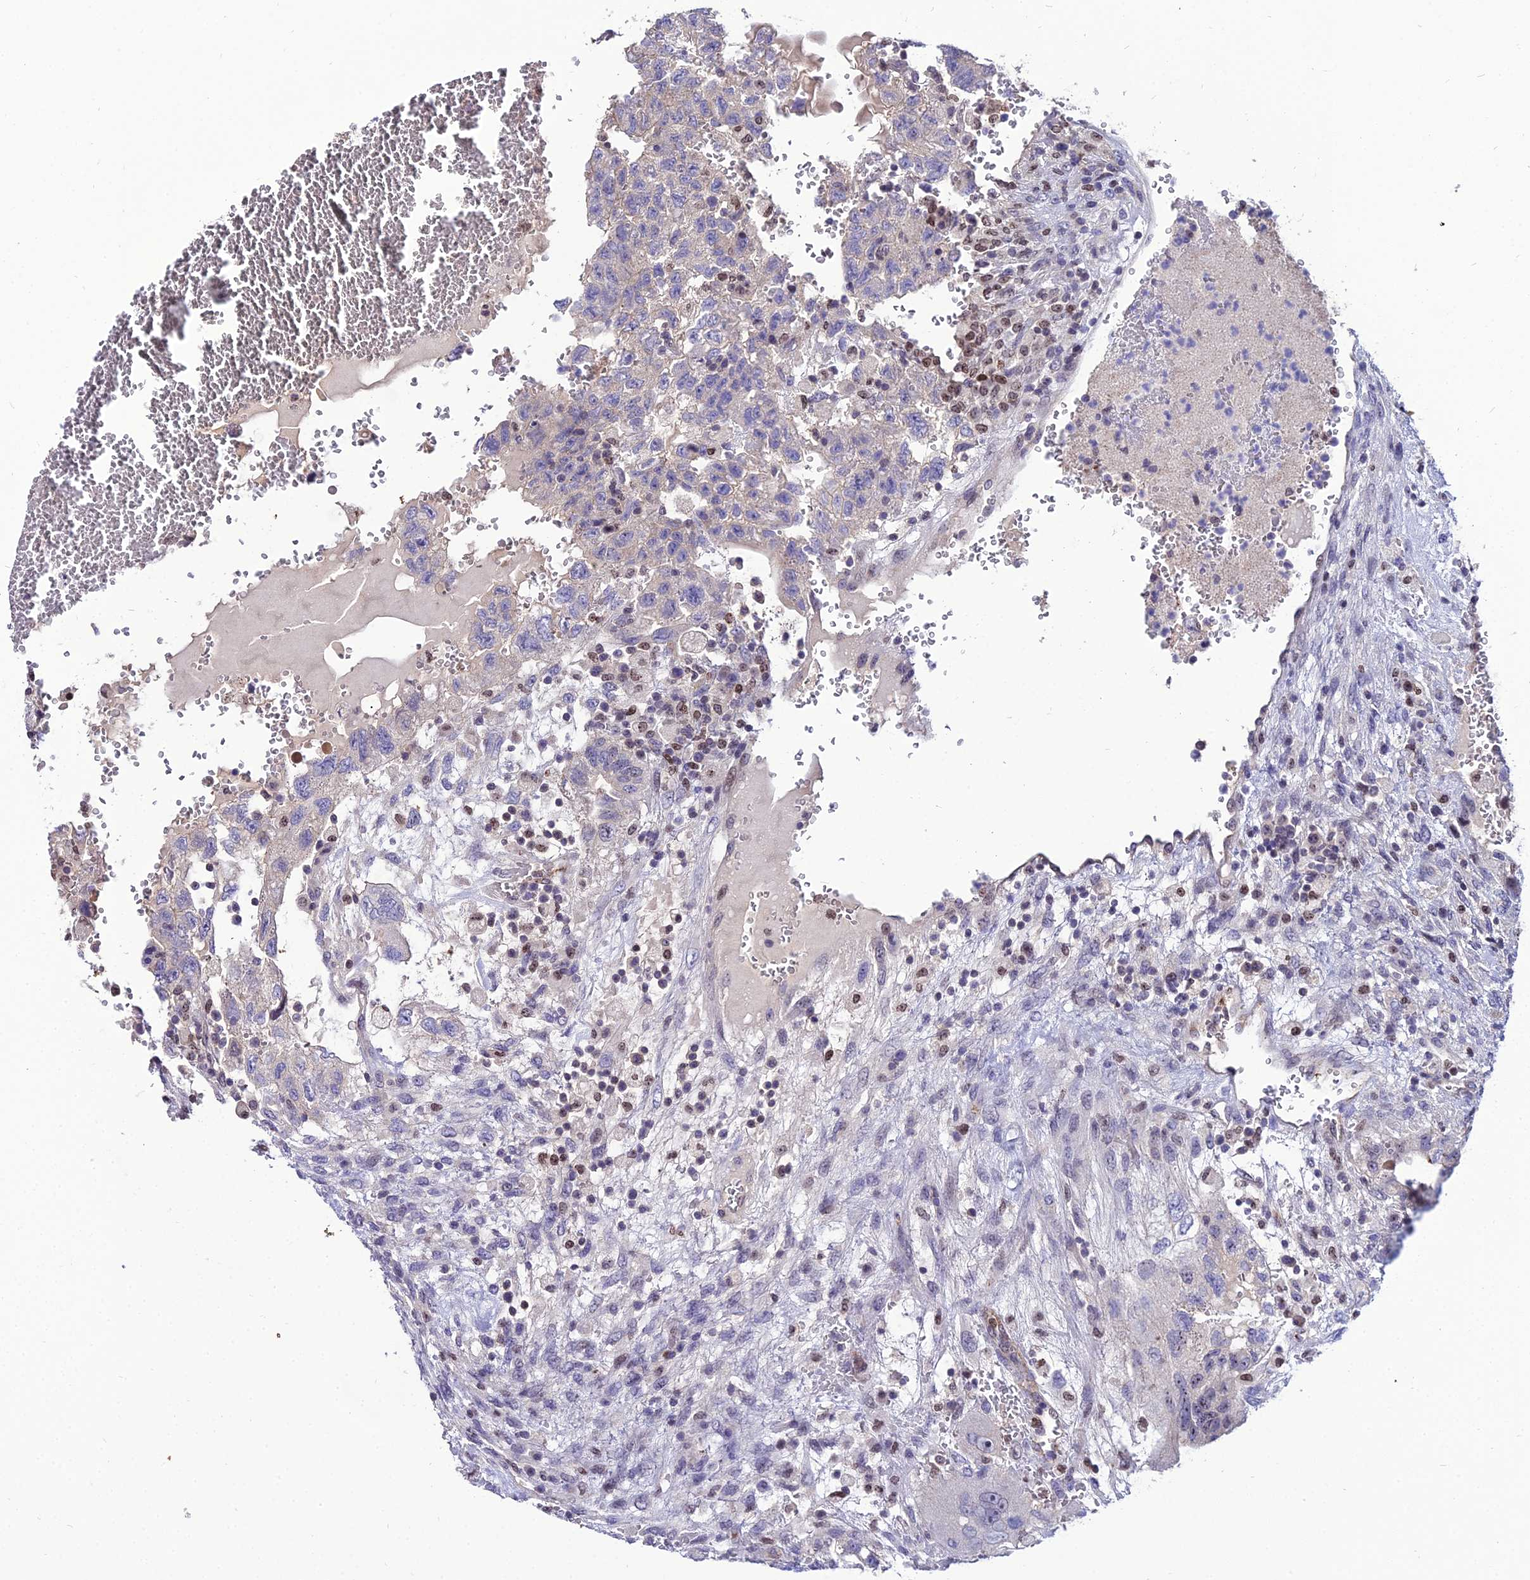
{"staining": {"intensity": "negative", "quantity": "none", "location": "none"}, "tissue": "testis cancer", "cell_type": "Tumor cells", "image_type": "cancer", "snomed": [{"axis": "morphology", "description": "Carcinoma, Embryonal, NOS"}, {"axis": "topography", "description": "Testis"}], "caption": "Tumor cells show no significant staining in embryonal carcinoma (testis).", "gene": "SHQ1", "patient": {"sex": "male", "age": 36}}